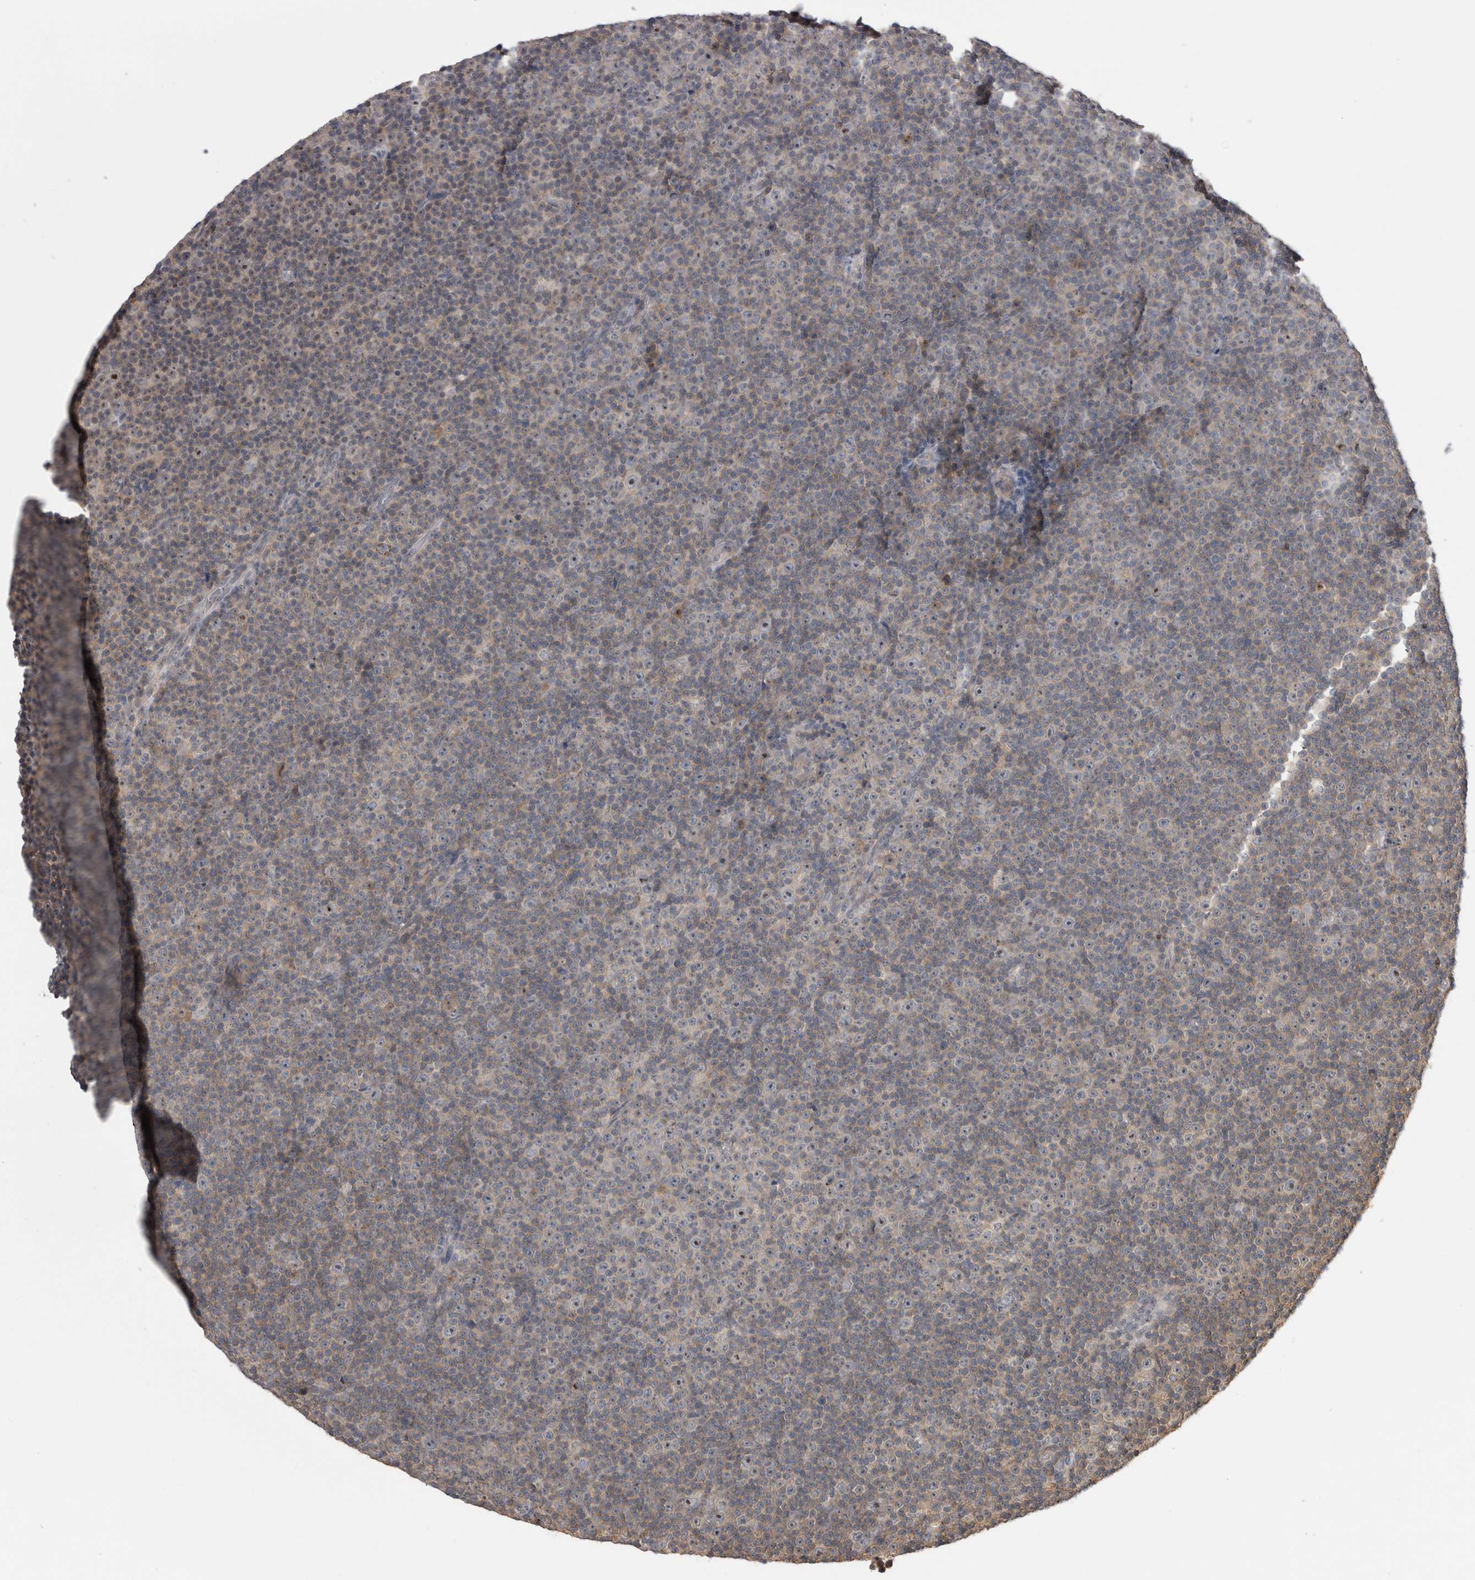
{"staining": {"intensity": "moderate", "quantity": "<25%", "location": "nuclear"}, "tissue": "lymphoma", "cell_type": "Tumor cells", "image_type": "cancer", "snomed": [{"axis": "morphology", "description": "Malignant lymphoma, non-Hodgkin's type, Low grade"}, {"axis": "topography", "description": "Lymph node"}], "caption": "Immunohistochemical staining of low-grade malignant lymphoma, non-Hodgkin's type shows moderate nuclear protein positivity in about <25% of tumor cells.", "gene": "RBM28", "patient": {"sex": "female", "age": 67}}